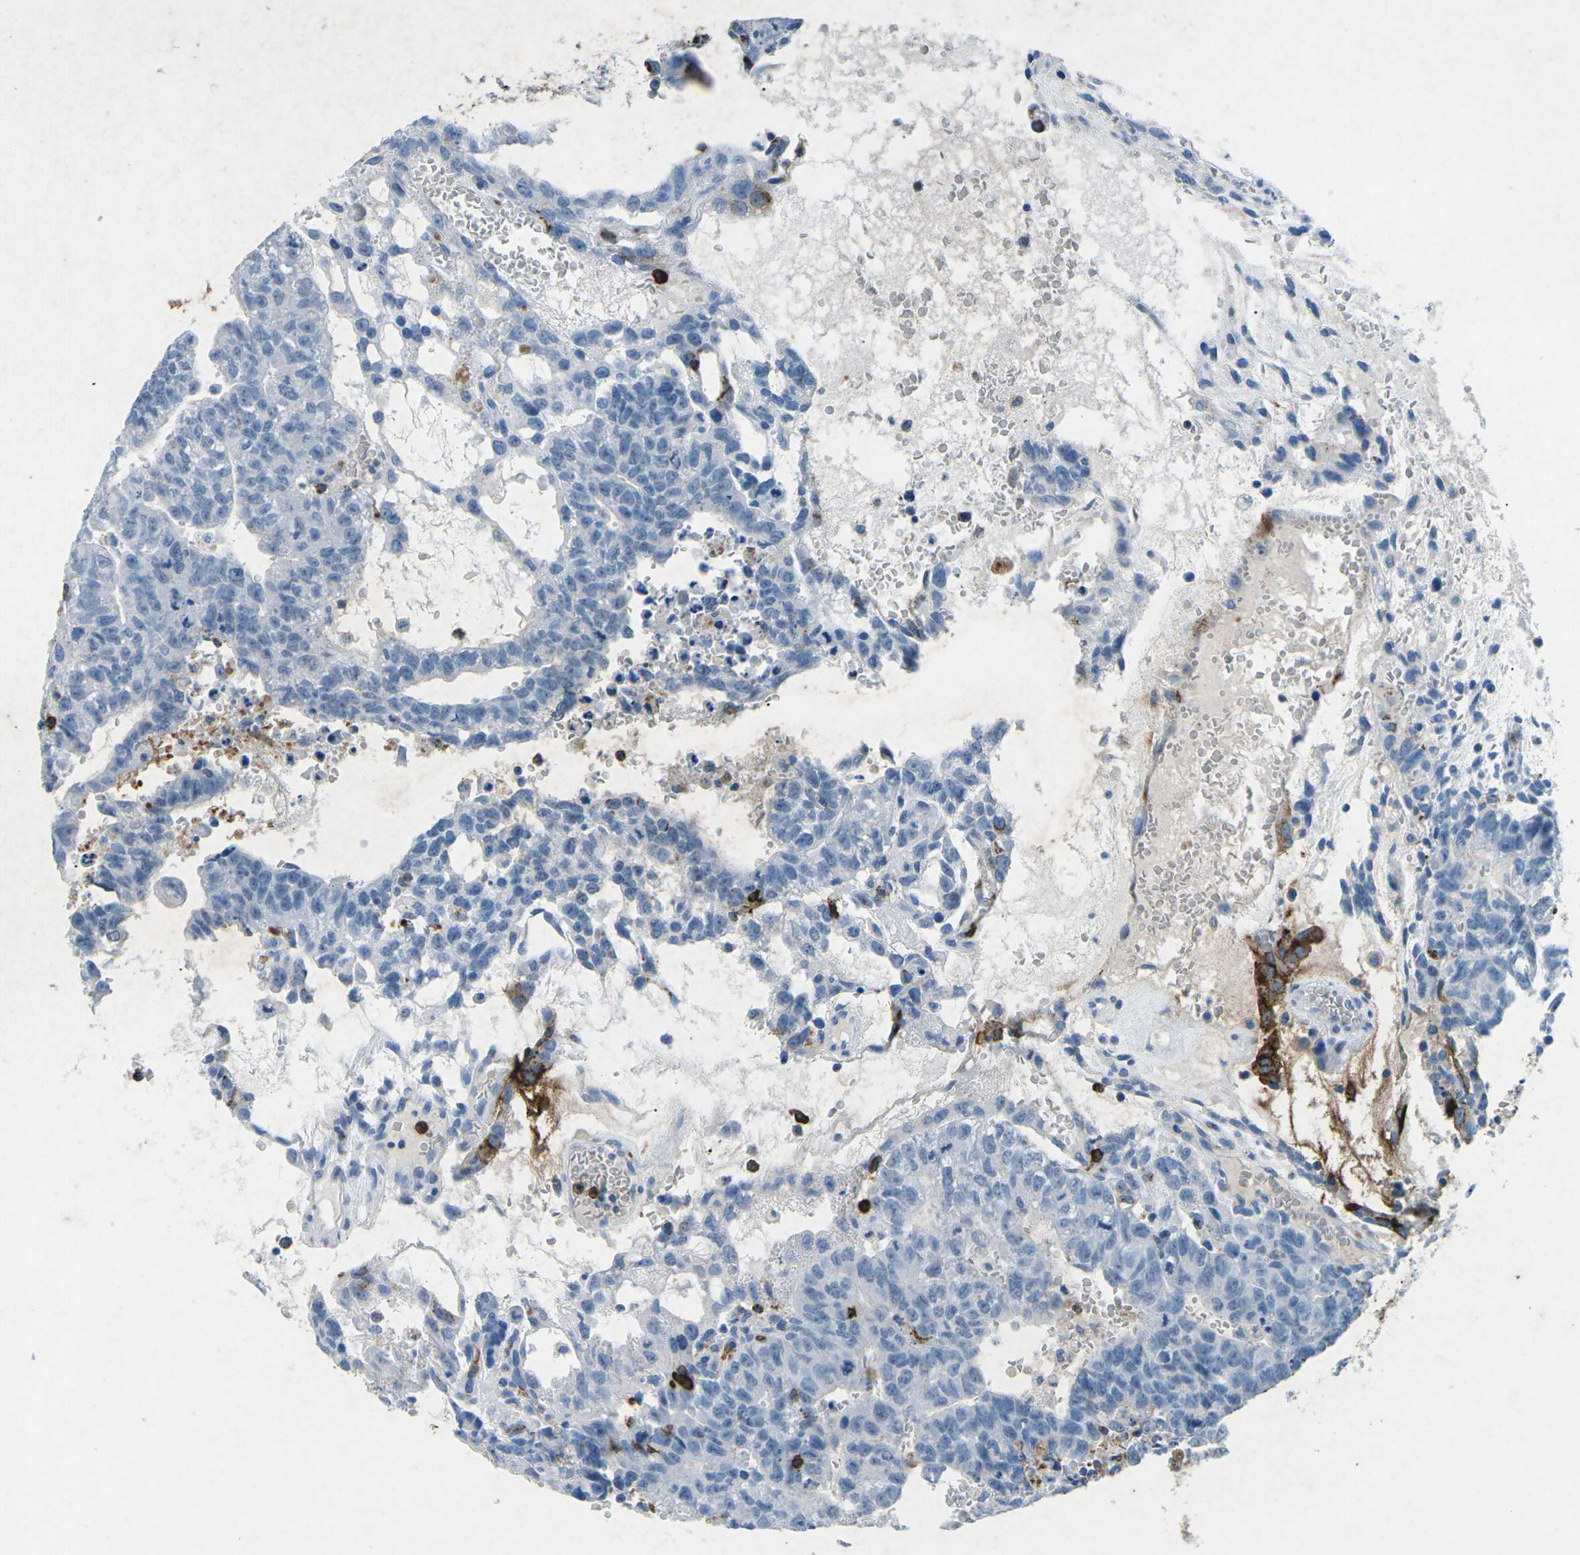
{"staining": {"intensity": "negative", "quantity": "none", "location": "none"}, "tissue": "testis cancer", "cell_type": "Tumor cells", "image_type": "cancer", "snomed": [{"axis": "morphology", "description": "Seminoma, NOS"}, {"axis": "morphology", "description": "Carcinoma, Embryonal, NOS"}, {"axis": "topography", "description": "Testis"}], "caption": "High power microscopy photomicrograph of an IHC micrograph of seminoma (testis), revealing no significant staining in tumor cells.", "gene": "CTAGE1", "patient": {"sex": "male", "age": 52}}